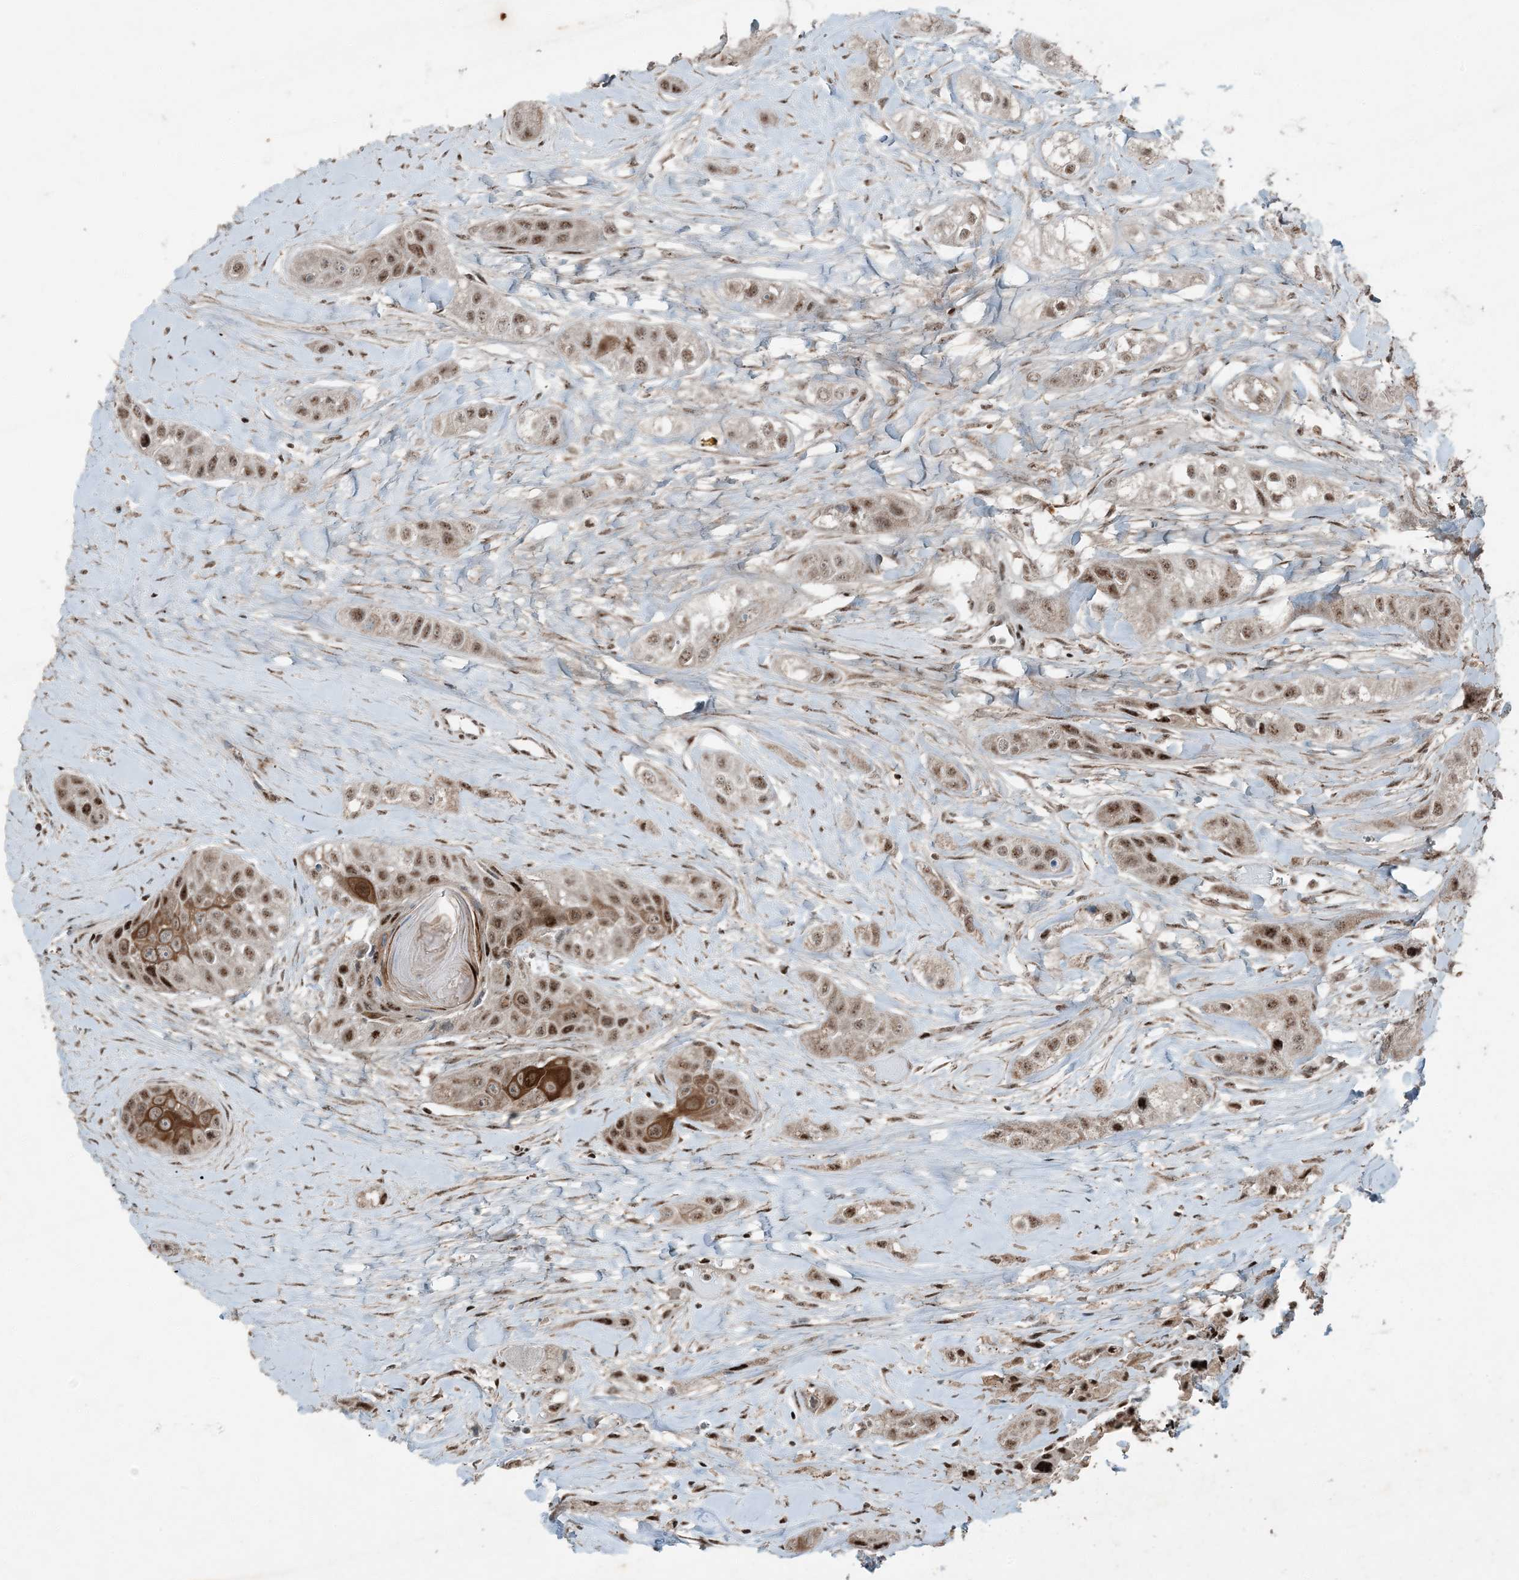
{"staining": {"intensity": "moderate", "quantity": ">75%", "location": "cytoplasmic/membranous,nuclear"}, "tissue": "head and neck cancer", "cell_type": "Tumor cells", "image_type": "cancer", "snomed": [{"axis": "morphology", "description": "Normal tissue, NOS"}, {"axis": "morphology", "description": "Squamous cell carcinoma, NOS"}, {"axis": "topography", "description": "Skeletal muscle"}, {"axis": "topography", "description": "Head-Neck"}], "caption": "Human head and neck cancer (squamous cell carcinoma) stained with a protein marker reveals moderate staining in tumor cells.", "gene": "TADA2B", "patient": {"sex": "male", "age": 51}}